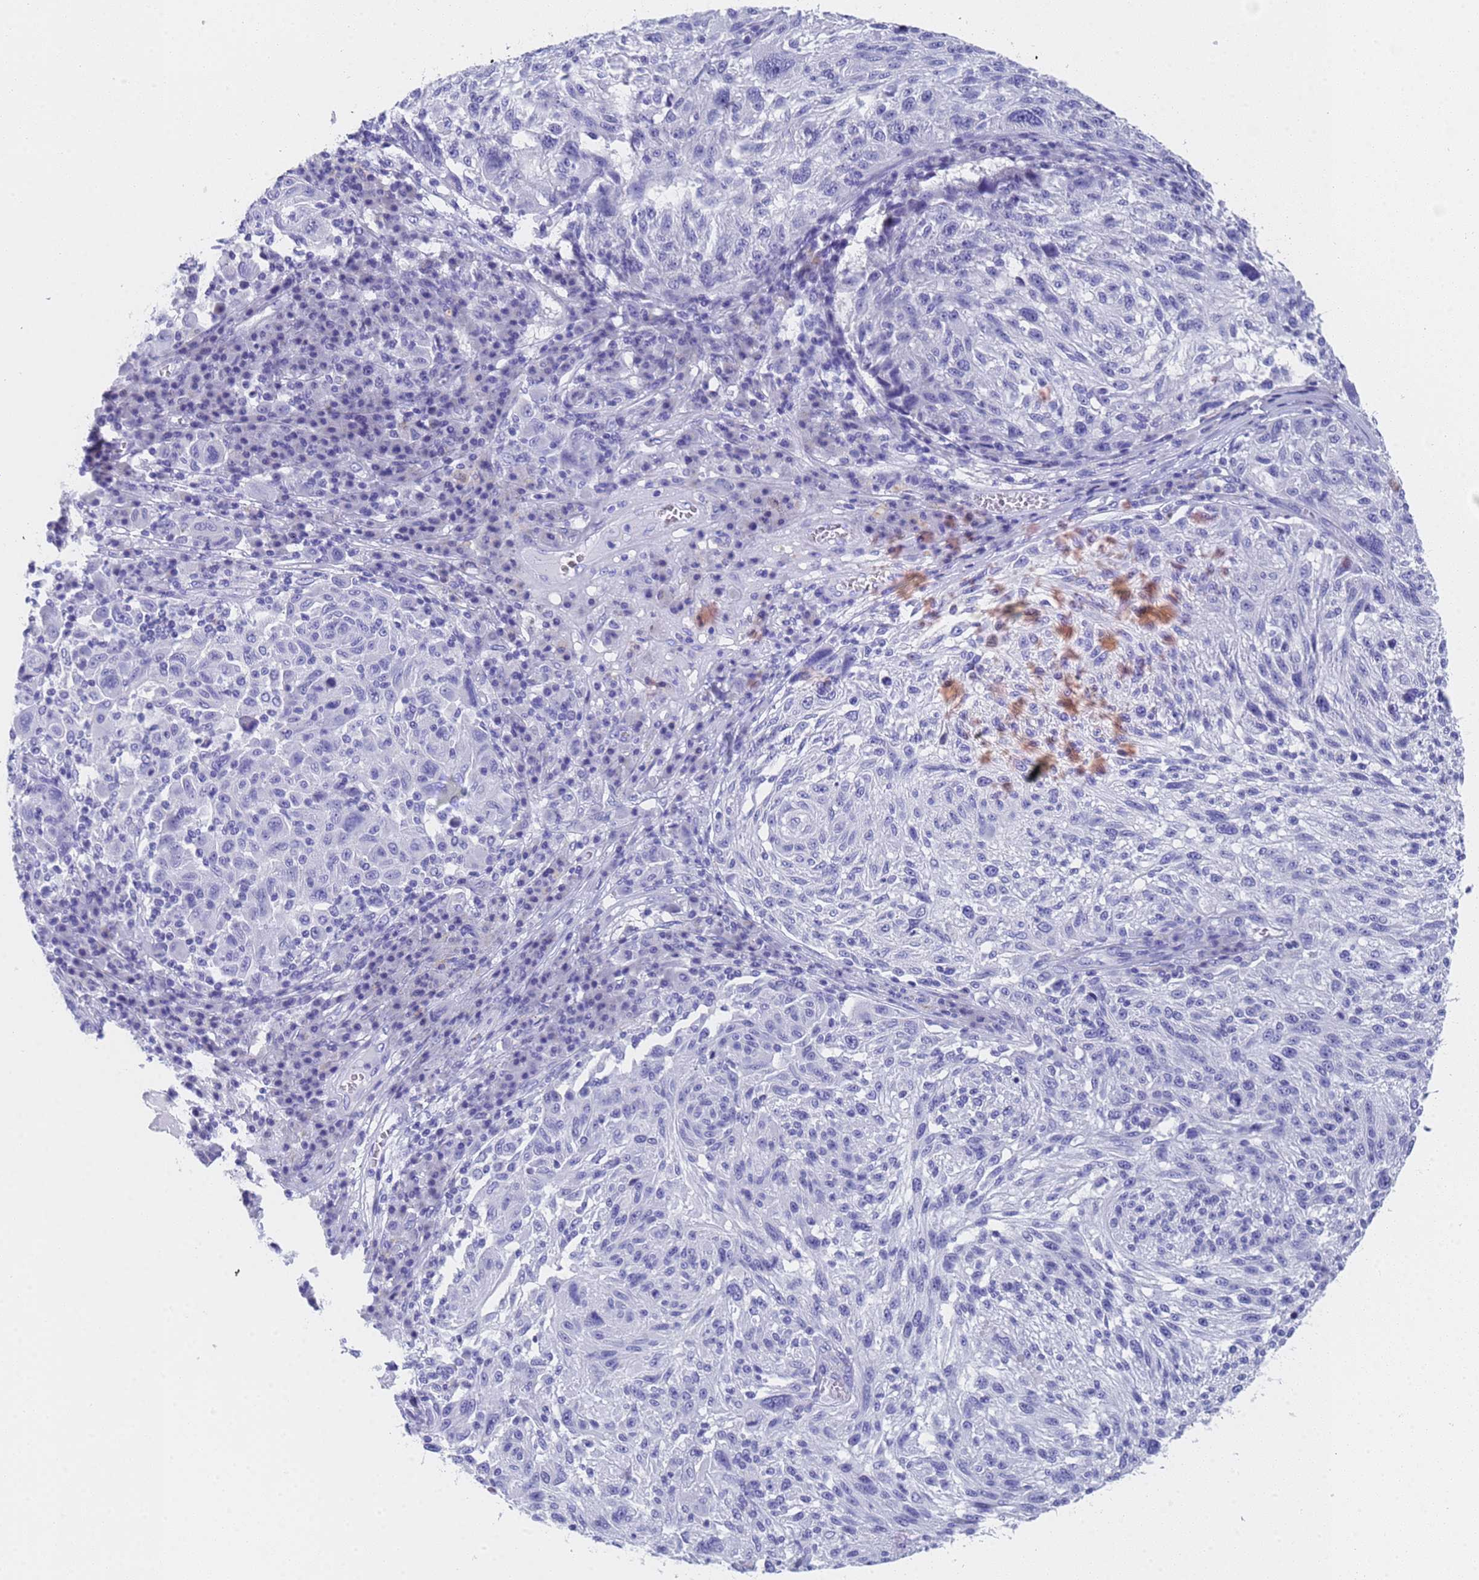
{"staining": {"intensity": "negative", "quantity": "none", "location": "none"}, "tissue": "melanoma", "cell_type": "Tumor cells", "image_type": "cancer", "snomed": [{"axis": "morphology", "description": "Malignant melanoma, NOS"}, {"axis": "topography", "description": "Skin"}], "caption": "This is a micrograph of immunohistochemistry staining of malignant melanoma, which shows no staining in tumor cells.", "gene": "STATH", "patient": {"sex": "male", "age": 53}}